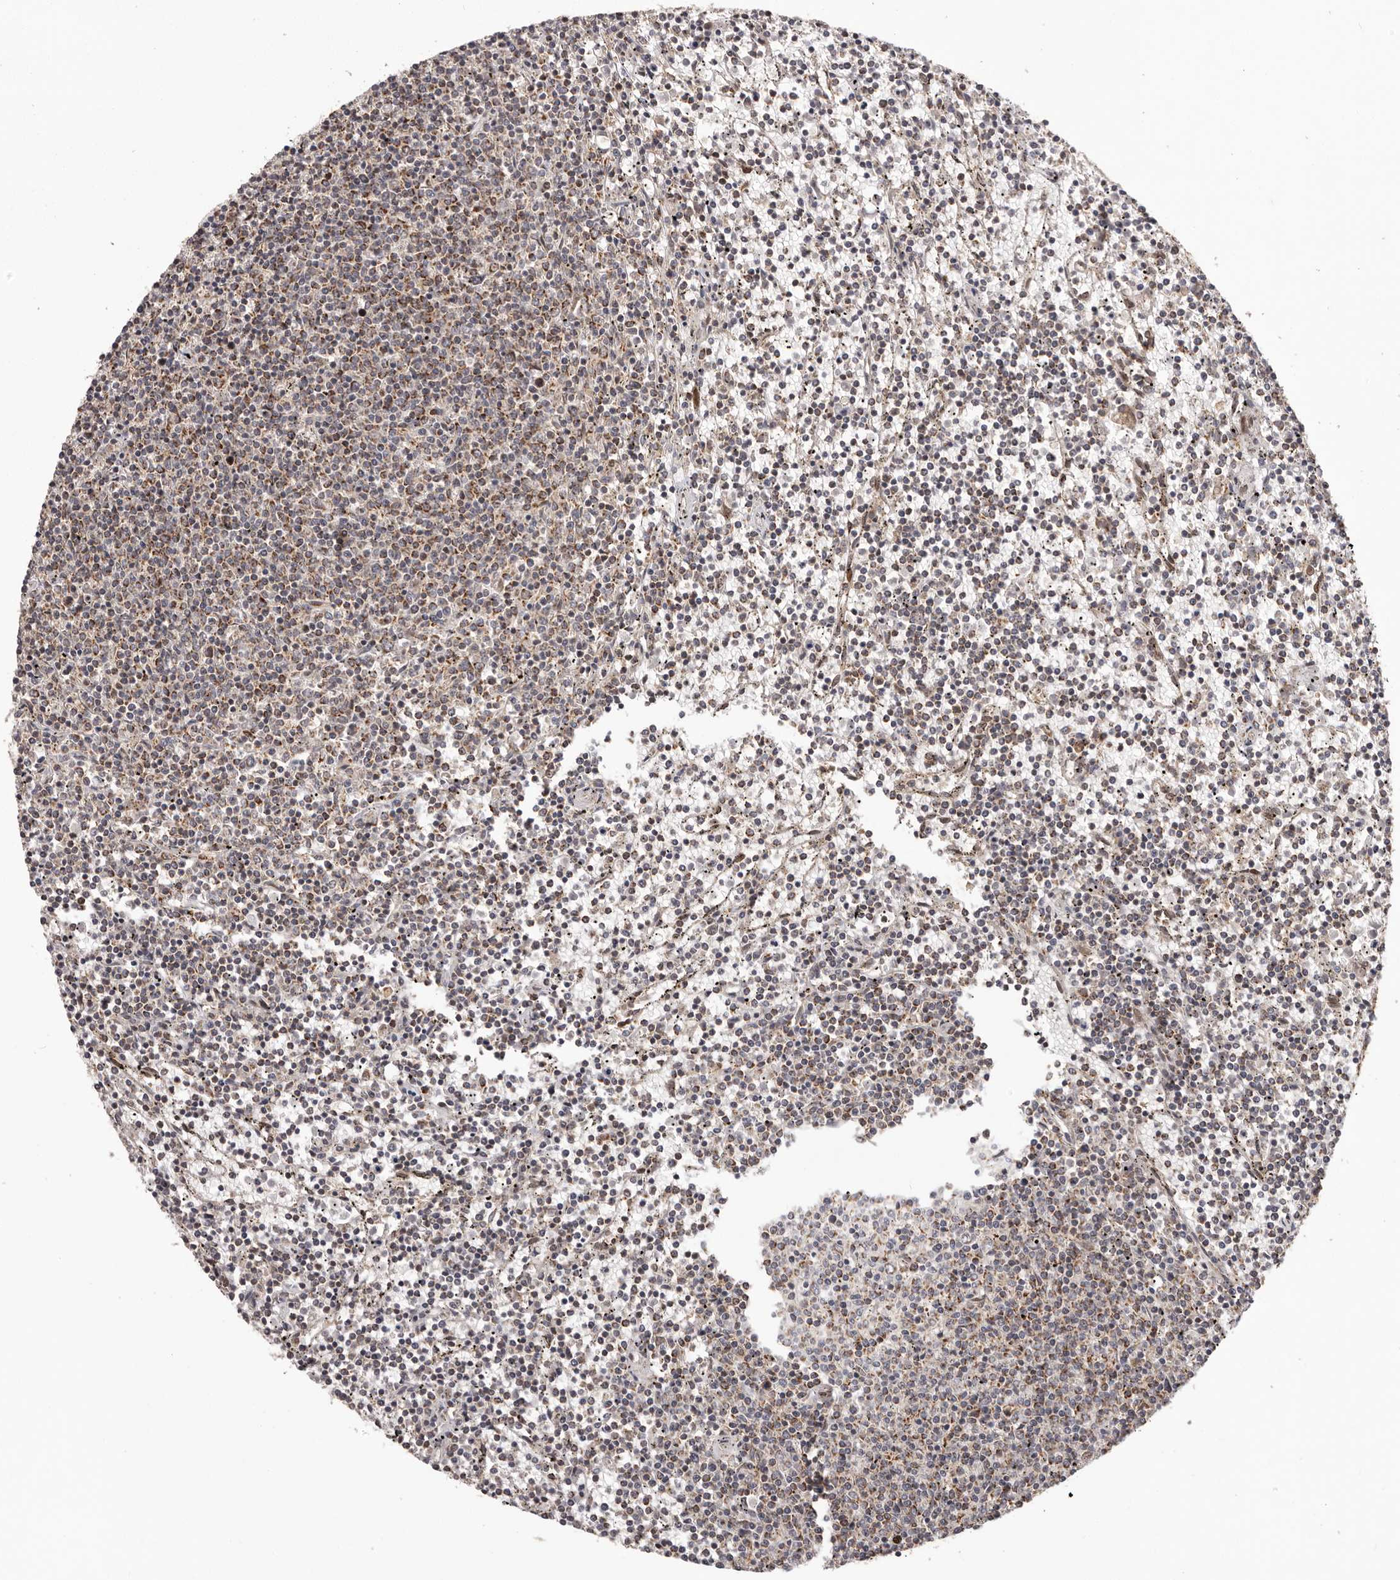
{"staining": {"intensity": "moderate", "quantity": "25%-75%", "location": "cytoplasmic/membranous"}, "tissue": "lymphoma", "cell_type": "Tumor cells", "image_type": "cancer", "snomed": [{"axis": "morphology", "description": "Malignant lymphoma, non-Hodgkin's type, Low grade"}, {"axis": "topography", "description": "Spleen"}], "caption": "Tumor cells show medium levels of moderate cytoplasmic/membranous expression in about 25%-75% of cells in malignant lymphoma, non-Hodgkin's type (low-grade).", "gene": "CHRM2", "patient": {"sex": "female", "age": 50}}